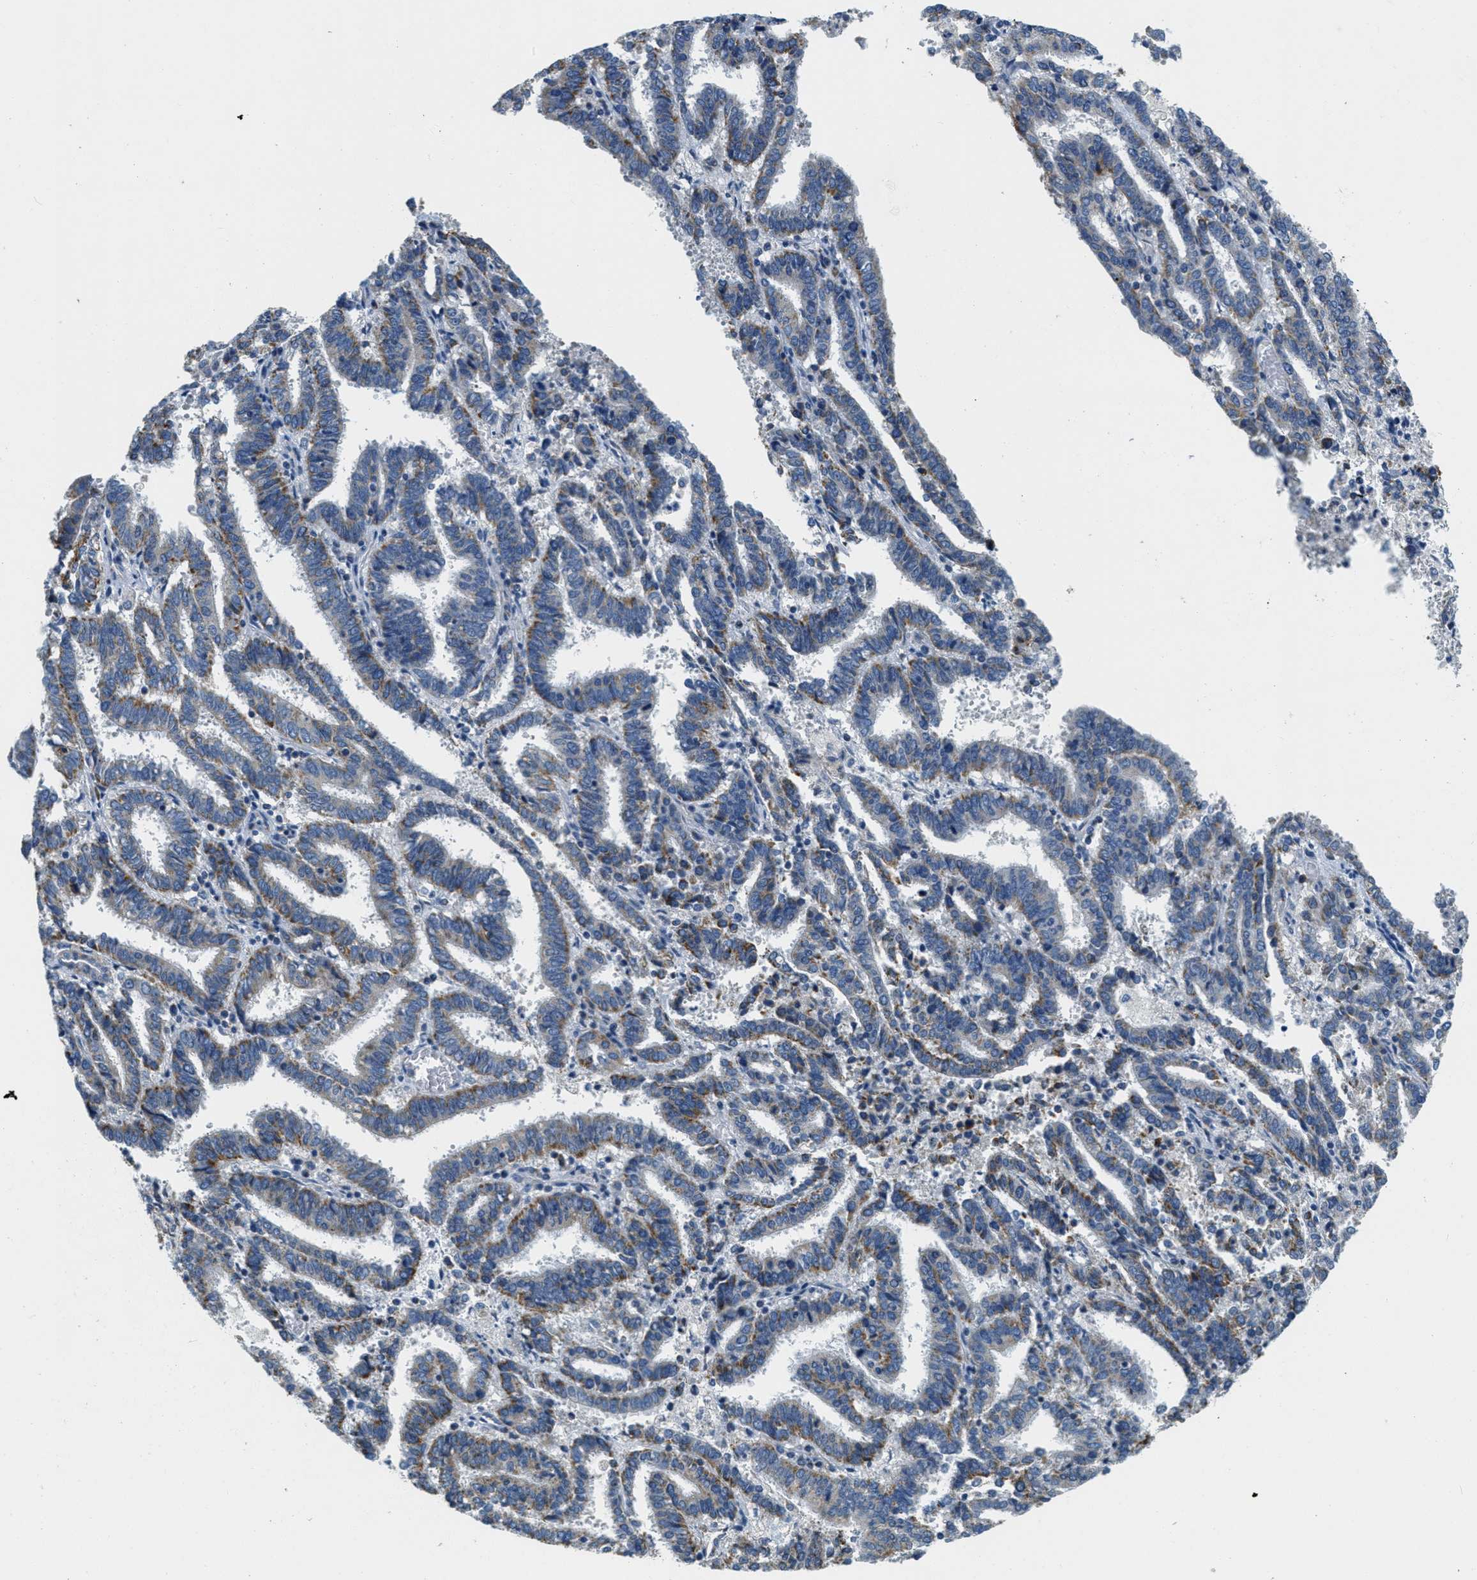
{"staining": {"intensity": "moderate", "quantity": "<25%", "location": "cytoplasmic/membranous"}, "tissue": "endometrial cancer", "cell_type": "Tumor cells", "image_type": "cancer", "snomed": [{"axis": "morphology", "description": "Adenocarcinoma, NOS"}, {"axis": "topography", "description": "Uterus"}], "caption": "Protein staining shows moderate cytoplasmic/membranous staining in approximately <25% of tumor cells in adenocarcinoma (endometrial).", "gene": "CA4", "patient": {"sex": "female", "age": 83}}